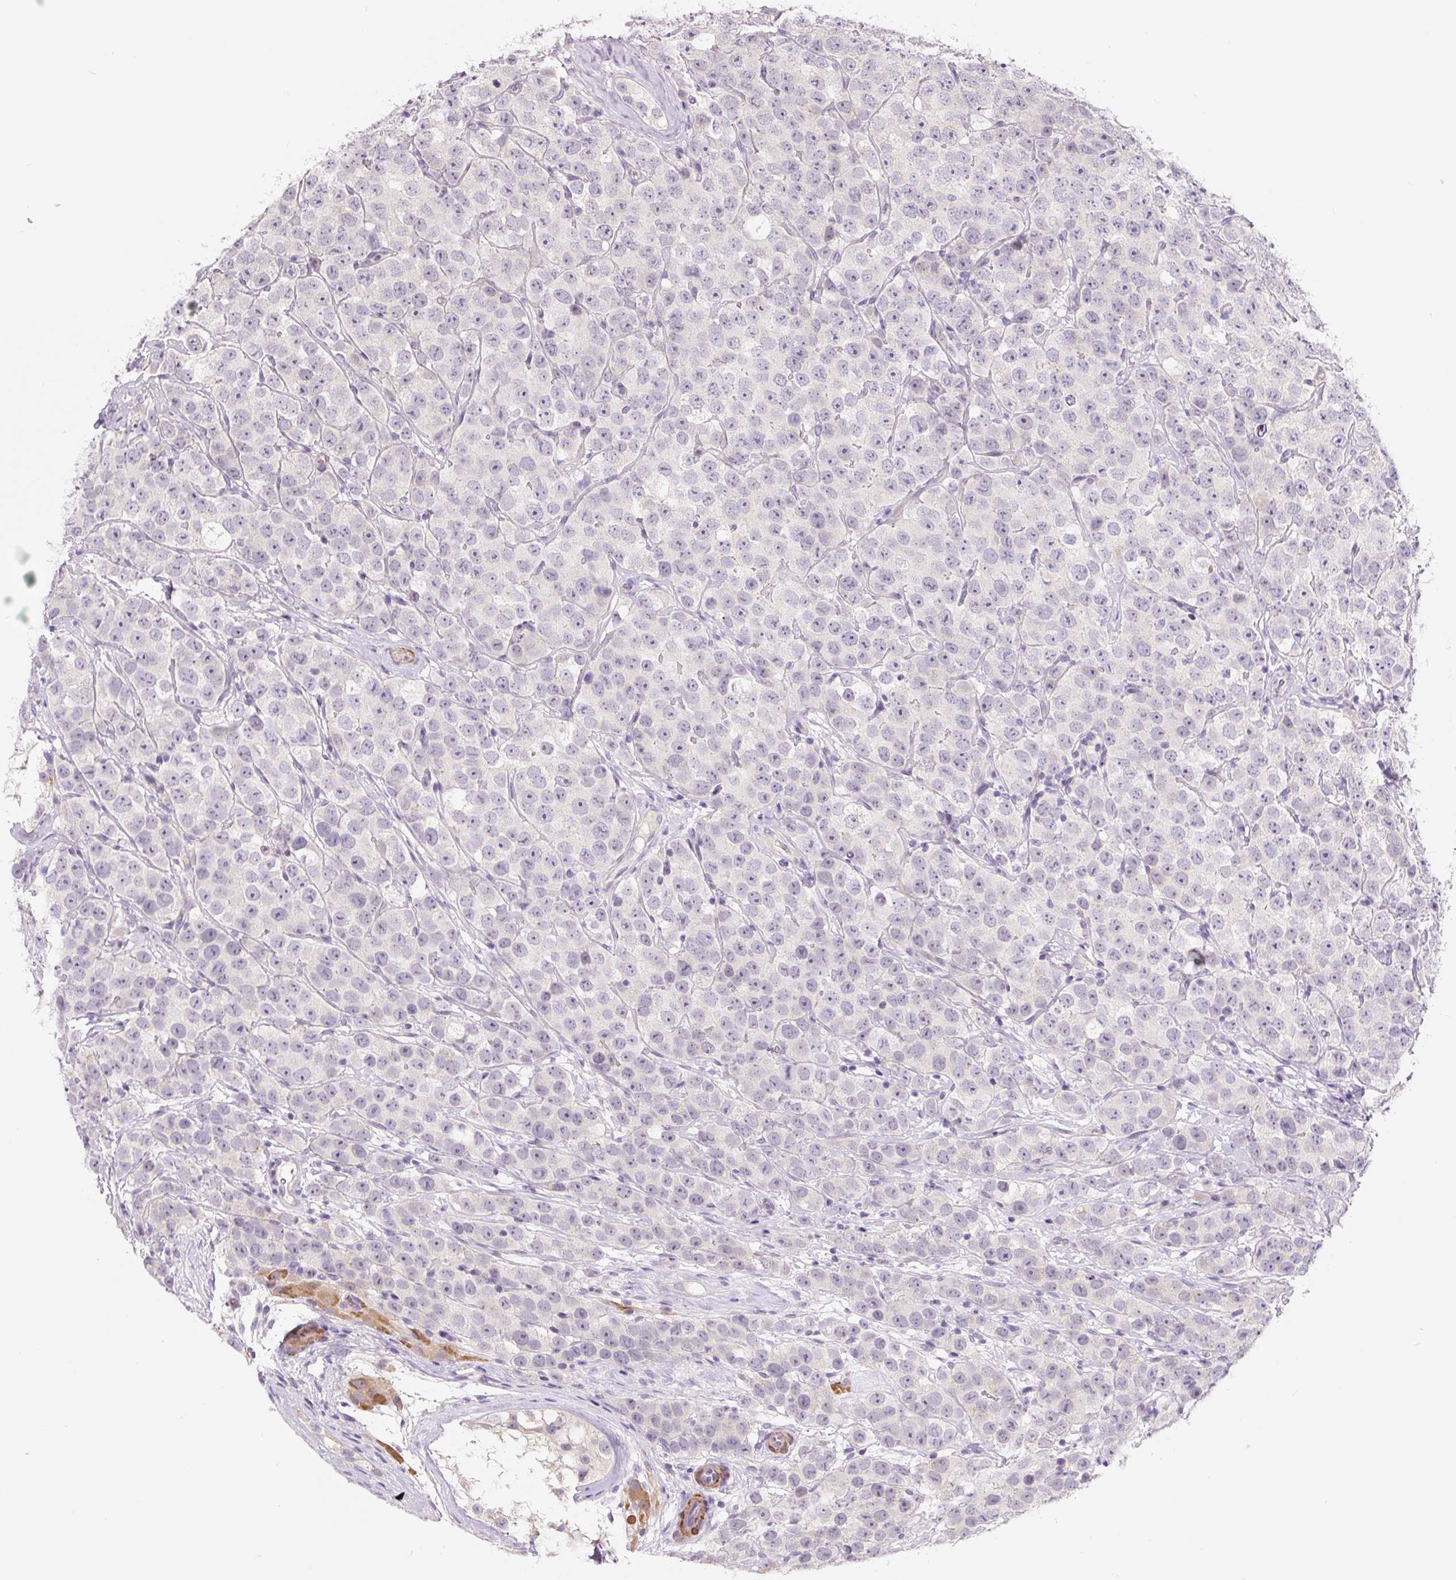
{"staining": {"intensity": "negative", "quantity": "none", "location": "none"}, "tissue": "testis cancer", "cell_type": "Tumor cells", "image_type": "cancer", "snomed": [{"axis": "morphology", "description": "Seminoma, NOS"}, {"axis": "topography", "description": "Testis"}], "caption": "Testis cancer (seminoma) was stained to show a protein in brown. There is no significant staining in tumor cells.", "gene": "CCL25", "patient": {"sex": "male", "age": 28}}